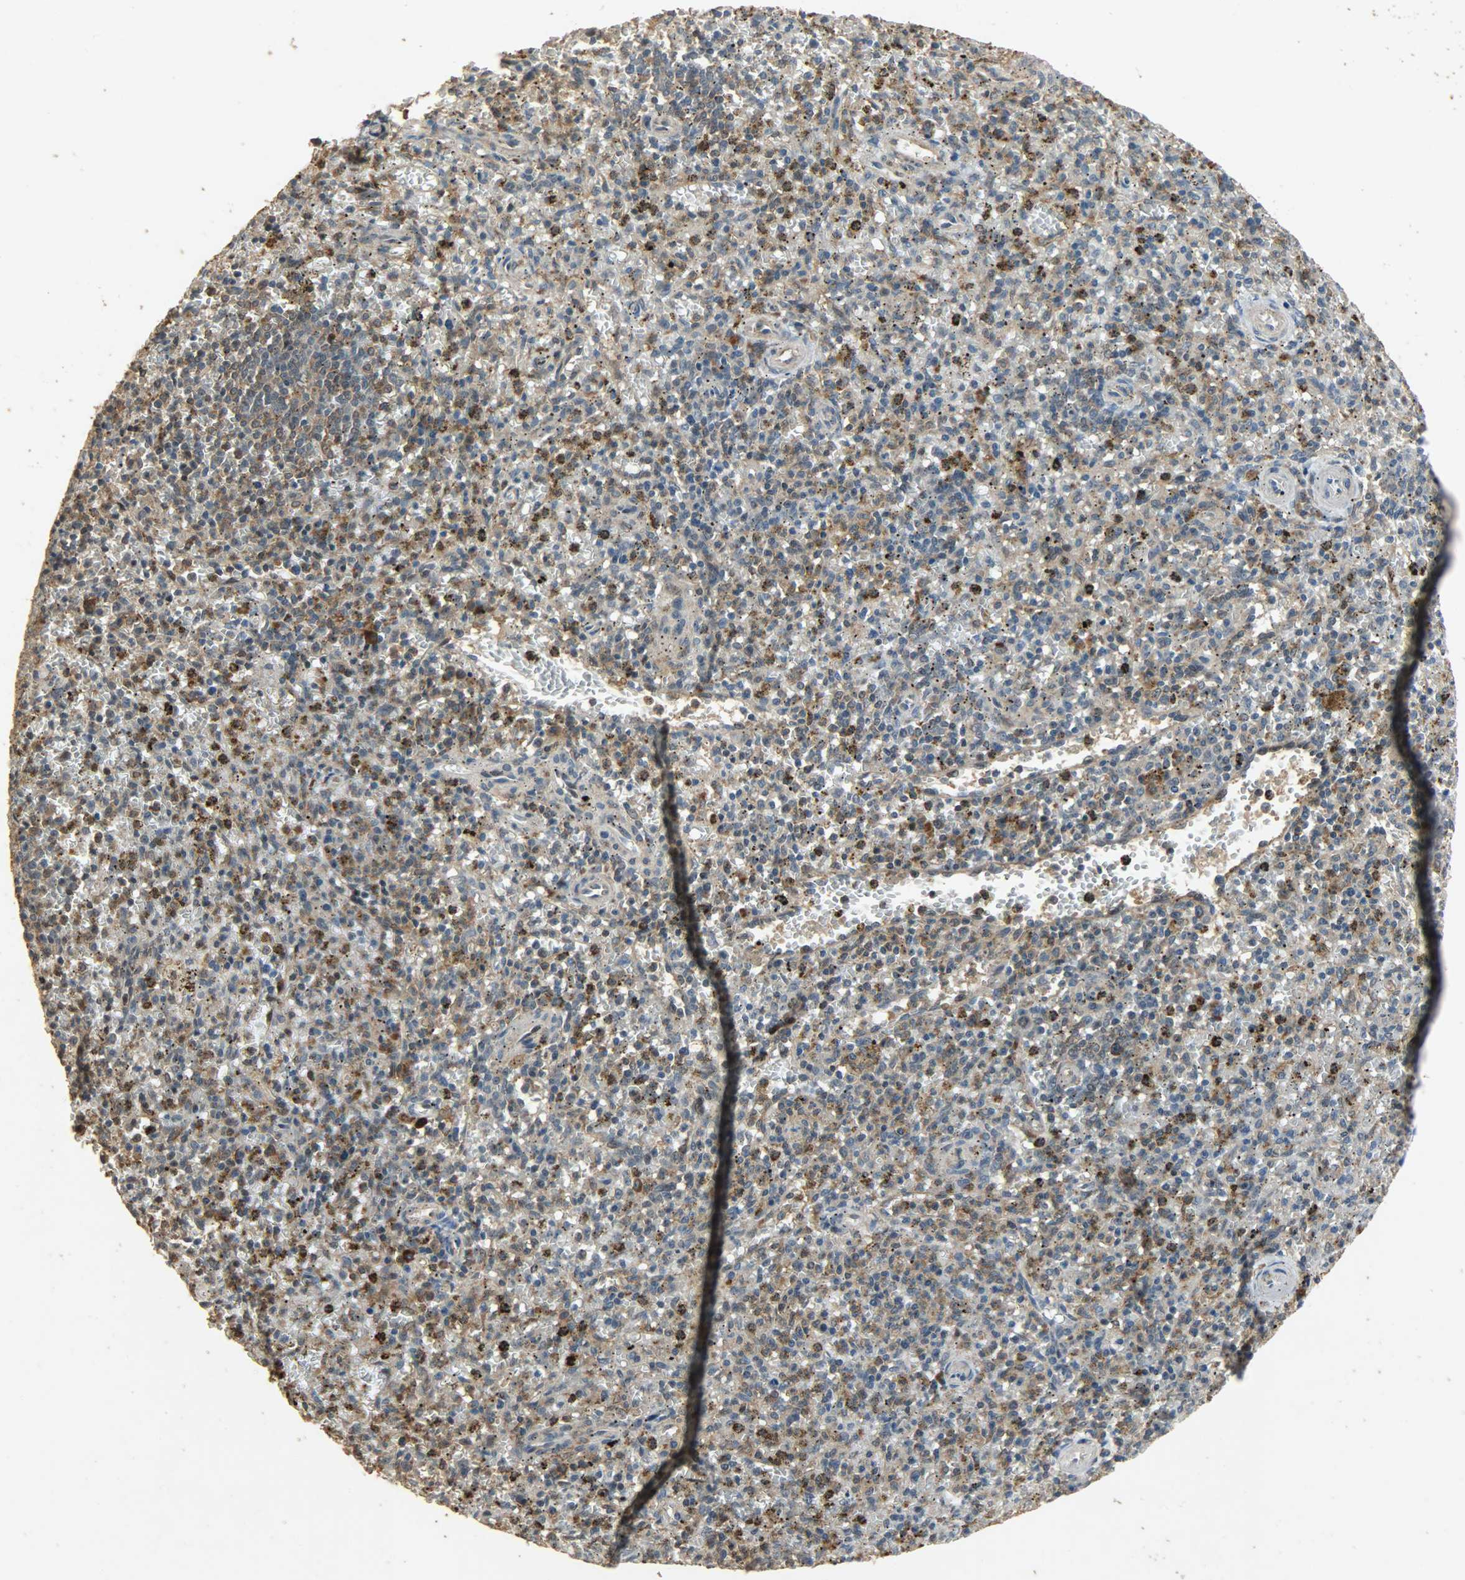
{"staining": {"intensity": "moderate", "quantity": "25%-75%", "location": "cytoplasmic/membranous"}, "tissue": "spleen", "cell_type": "Cells in red pulp", "image_type": "normal", "snomed": [{"axis": "morphology", "description": "Normal tissue, NOS"}, {"axis": "topography", "description": "Spleen"}], "caption": "Immunohistochemical staining of benign human spleen shows 25%-75% levels of moderate cytoplasmic/membranous protein positivity in about 25%-75% of cells in red pulp.", "gene": "CDKN2C", "patient": {"sex": "male", "age": 72}}